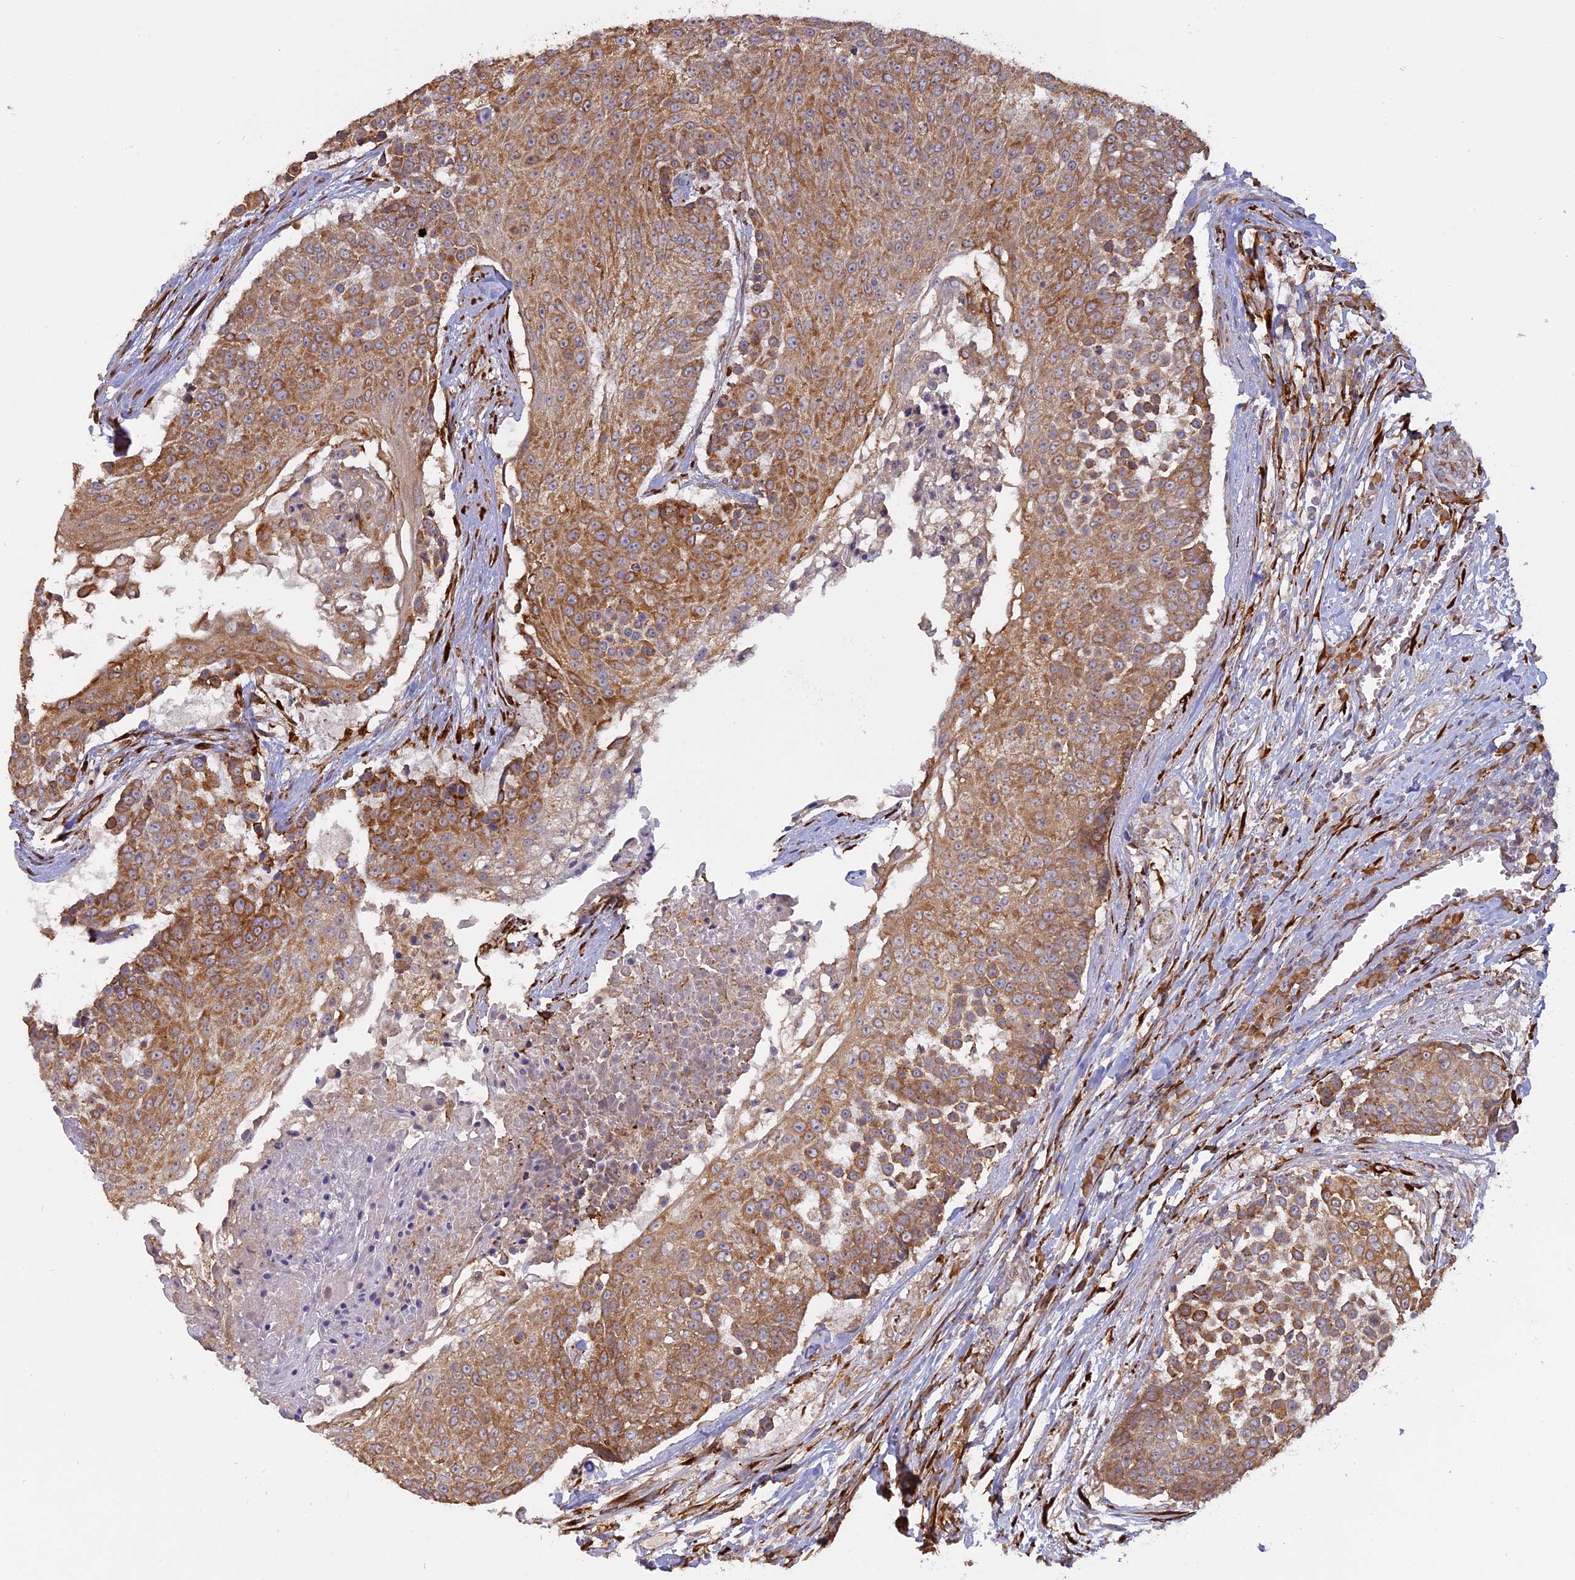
{"staining": {"intensity": "moderate", "quantity": ">75%", "location": "cytoplasmic/membranous"}, "tissue": "urothelial cancer", "cell_type": "Tumor cells", "image_type": "cancer", "snomed": [{"axis": "morphology", "description": "Urothelial carcinoma, High grade"}, {"axis": "topography", "description": "Urinary bladder"}], "caption": "Immunohistochemistry photomicrograph of urothelial cancer stained for a protein (brown), which exhibits medium levels of moderate cytoplasmic/membranous positivity in approximately >75% of tumor cells.", "gene": "PPIC", "patient": {"sex": "female", "age": 63}}